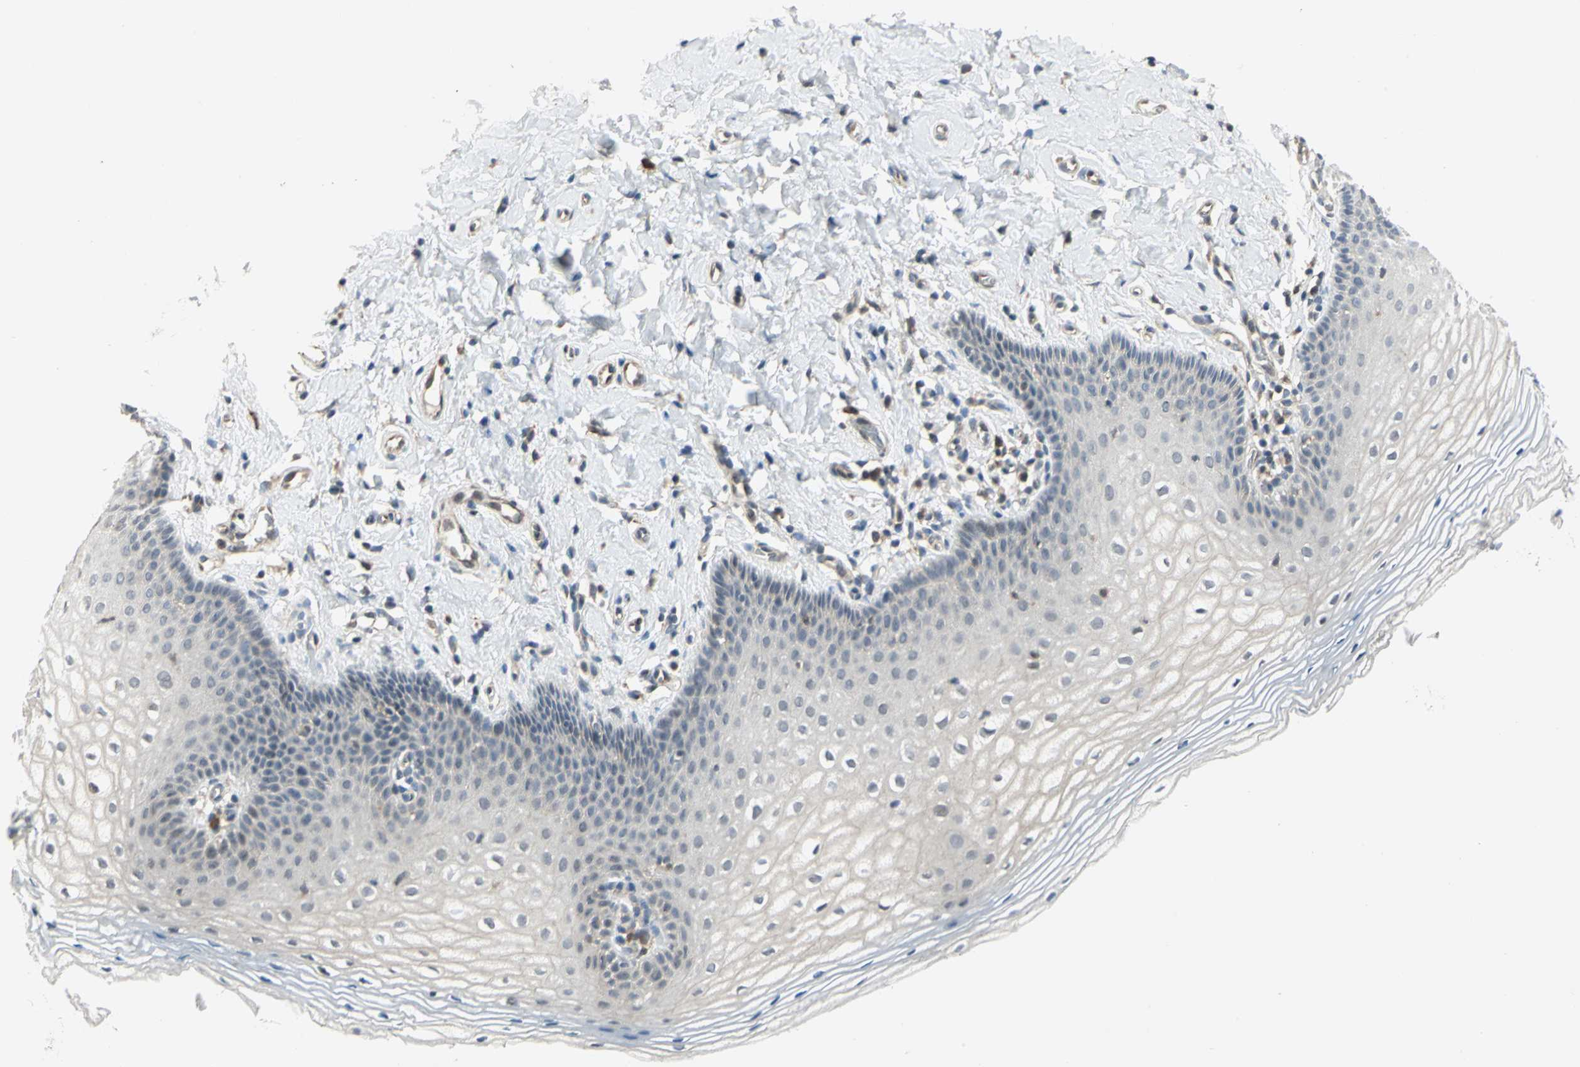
{"staining": {"intensity": "weak", "quantity": "<25%", "location": "cytoplasmic/membranous"}, "tissue": "vagina", "cell_type": "Squamous epithelial cells", "image_type": "normal", "snomed": [{"axis": "morphology", "description": "Normal tissue, NOS"}, {"axis": "topography", "description": "Vagina"}], "caption": "Immunohistochemistry (IHC) image of benign vagina: vagina stained with DAB (3,3'-diaminobenzidine) displays no significant protein staining in squamous epithelial cells. (IHC, brightfield microscopy, high magnification).", "gene": "PLAGL2", "patient": {"sex": "female", "age": 55}}